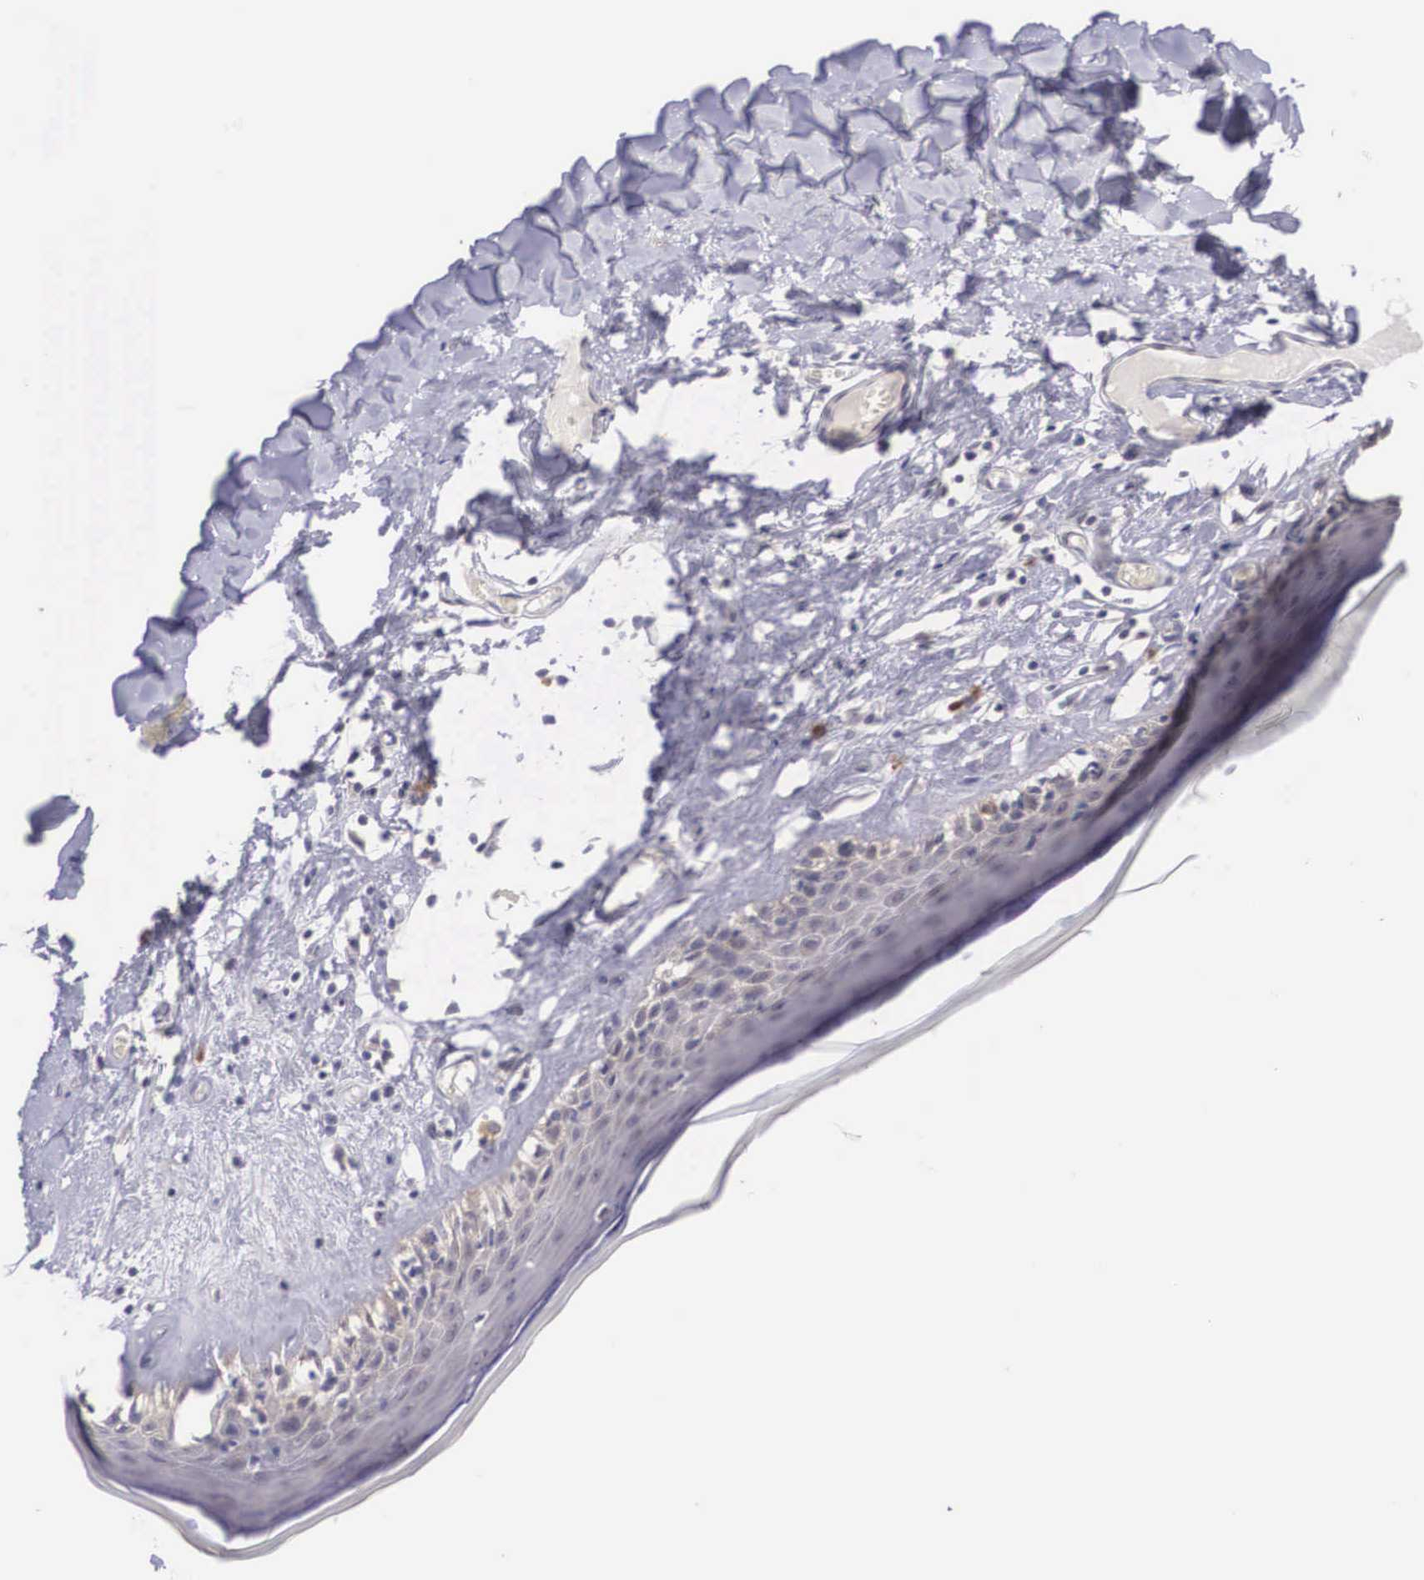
{"staining": {"intensity": "weak", "quantity": "25%-75%", "location": "cytoplasmic/membranous,nuclear"}, "tissue": "skin", "cell_type": "Epidermal cells", "image_type": "normal", "snomed": [{"axis": "morphology", "description": "Normal tissue, NOS"}, {"axis": "topography", "description": "Vascular tissue"}, {"axis": "topography", "description": "Vulva"}, {"axis": "topography", "description": "Peripheral nerve tissue"}], "caption": "A low amount of weak cytoplasmic/membranous,nuclear positivity is identified in approximately 25%-75% of epidermal cells in benign skin. Nuclei are stained in blue.", "gene": "NINL", "patient": {"sex": "female", "age": 86}}